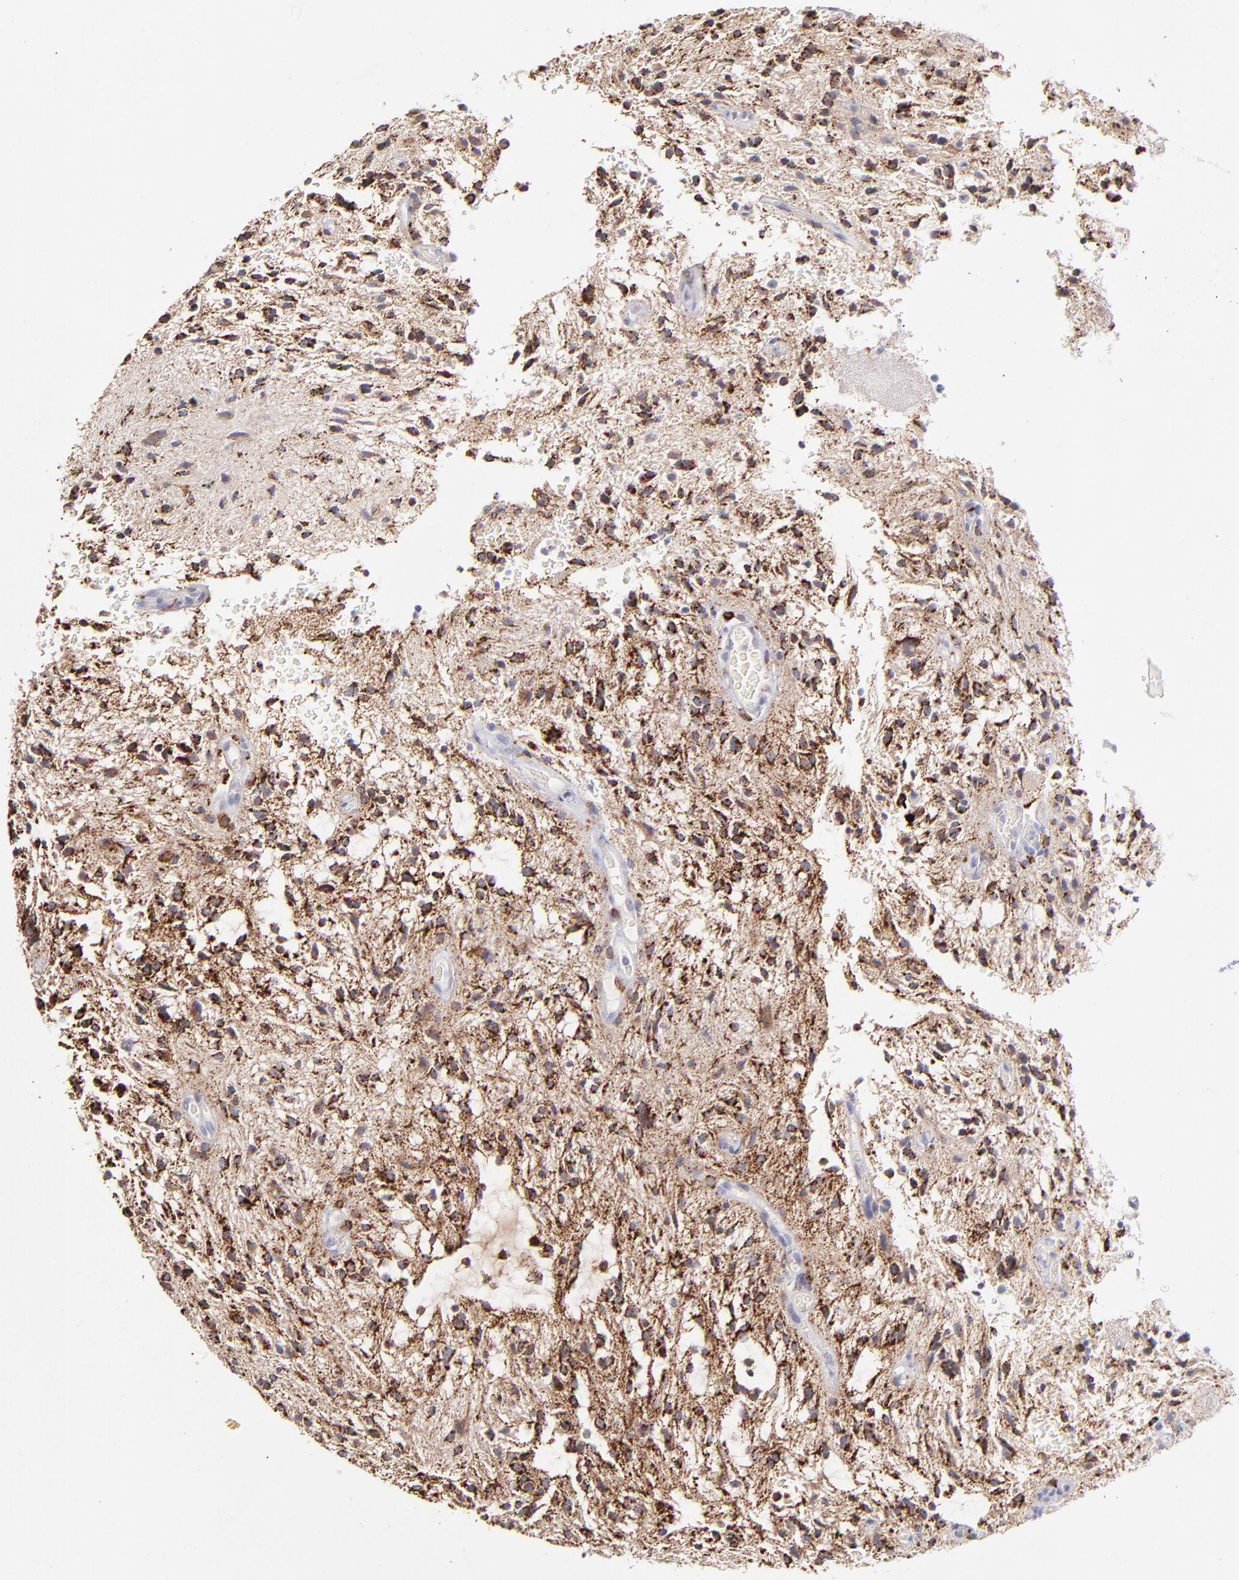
{"staining": {"intensity": "strong", "quantity": ">75%", "location": "cytoplasmic/membranous"}, "tissue": "glioma", "cell_type": "Tumor cells", "image_type": "cancer", "snomed": [{"axis": "morphology", "description": "Glioma, malignant, NOS"}, {"axis": "topography", "description": "Cerebellum"}], "caption": "Immunohistochemistry (IHC) micrograph of neoplastic tissue: human glioma (malignant) stained using immunohistochemistry reveals high levels of strong protein expression localized specifically in the cytoplasmic/membranous of tumor cells, appearing as a cytoplasmic/membranous brown color.", "gene": "GLDC", "patient": {"sex": "female", "age": 10}}